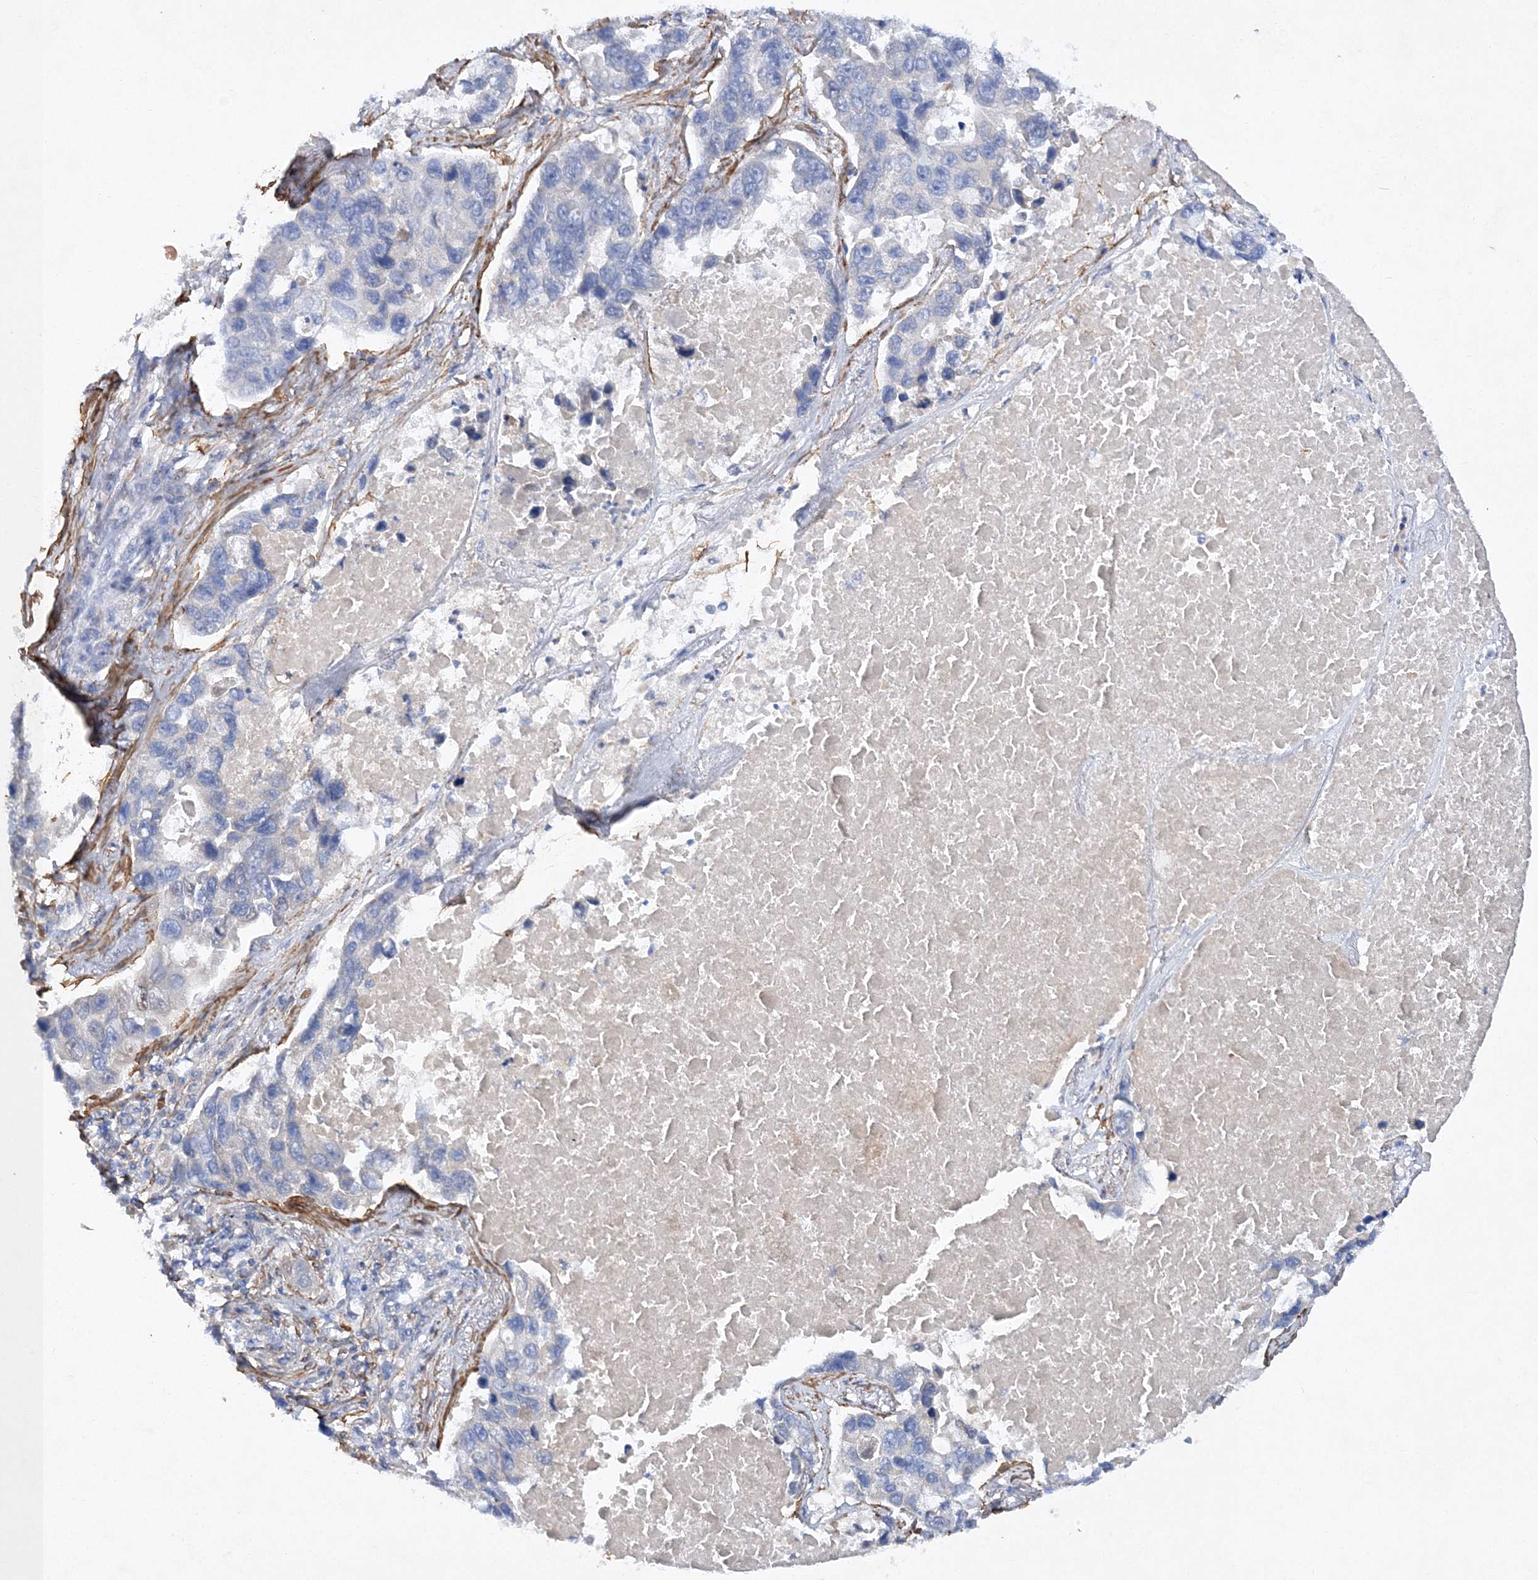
{"staining": {"intensity": "negative", "quantity": "none", "location": "none"}, "tissue": "lung cancer", "cell_type": "Tumor cells", "image_type": "cancer", "snomed": [{"axis": "morphology", "description": "Adenocarcinoma, NOS"}, {"axis": "topography", "description": "Lung"}], "caption": "DAB immunohistochemical staining of human lung cancer (adenocarcinoma) displays no significant expression in tumor cells.", "gene": "RTN2", "patient": {"sex": "male", "age": 64}}